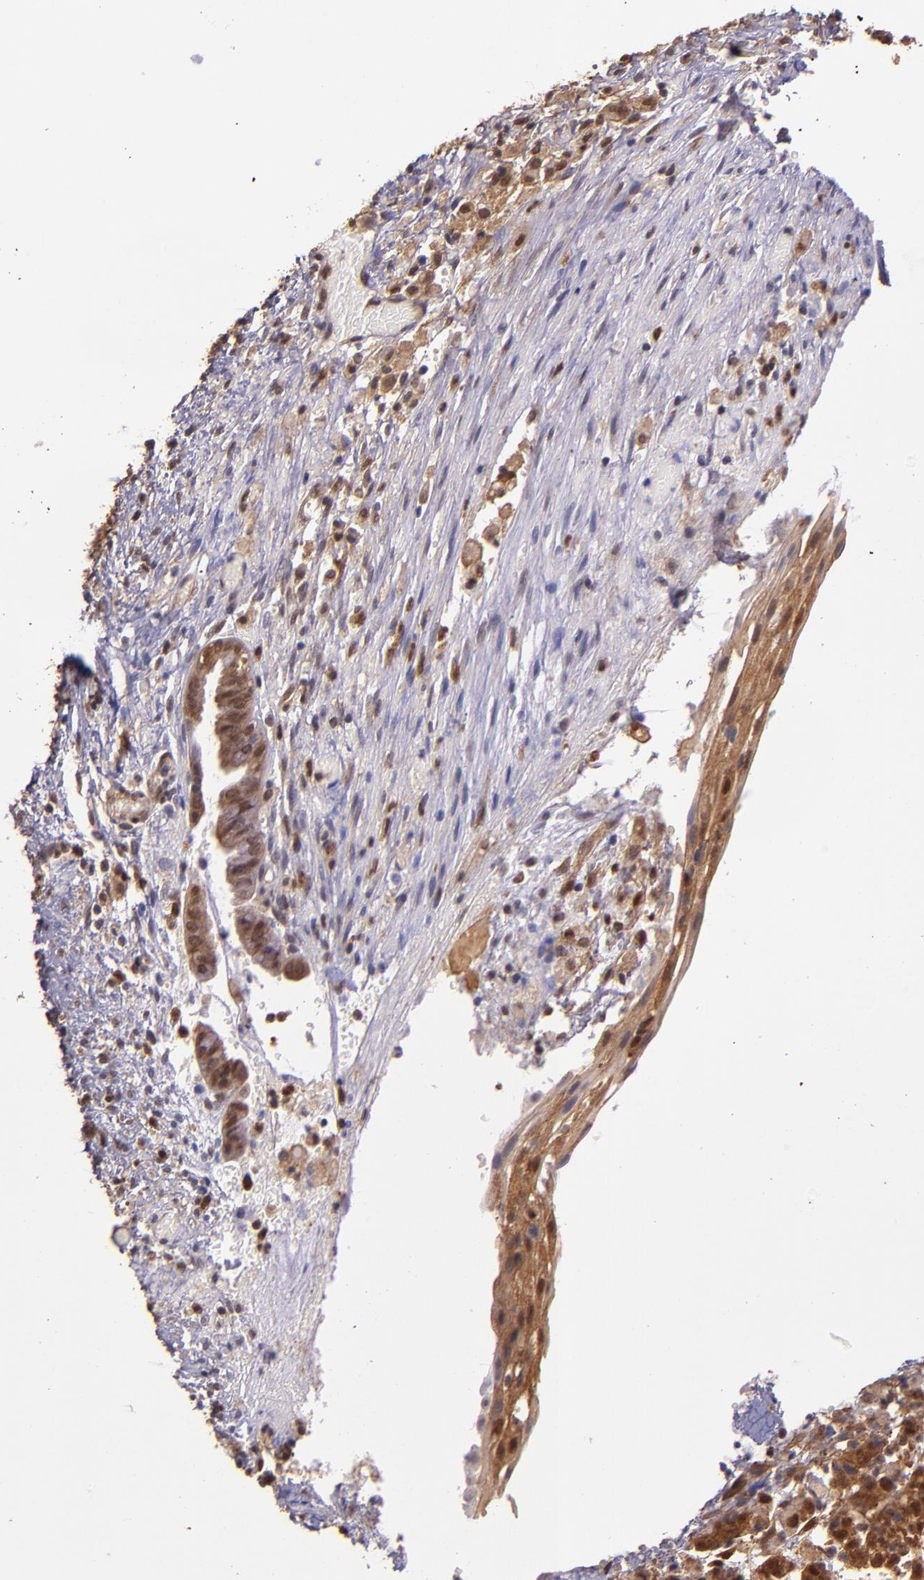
{"staining": {"intensity": "moderate", "quantity": ">75%", "location": "cytoplasmic/membranous,nuclear"}, "tissue": "cervical cancer", "cell_type": "Tumor cells", "image_type": "cancer", "snomed": [{"axis": "morphology", "description": "Normal tissue, NOS"}, {"axis": "morphology", "description": "Squamous cell carcinoma, NOS"}, {"axis": "topography", "description": "Cervix"}], "caption": "IHC micrograph of squamous cell carcinoma (cervical) stained for a protein (brown), which reveals medium levels of moderate cytoplasmic/membranous and nuclear positivity in approximately >75% of tumor cells.", "gene": "STAT6", "patient": {"sex": "female", "age": 67}}